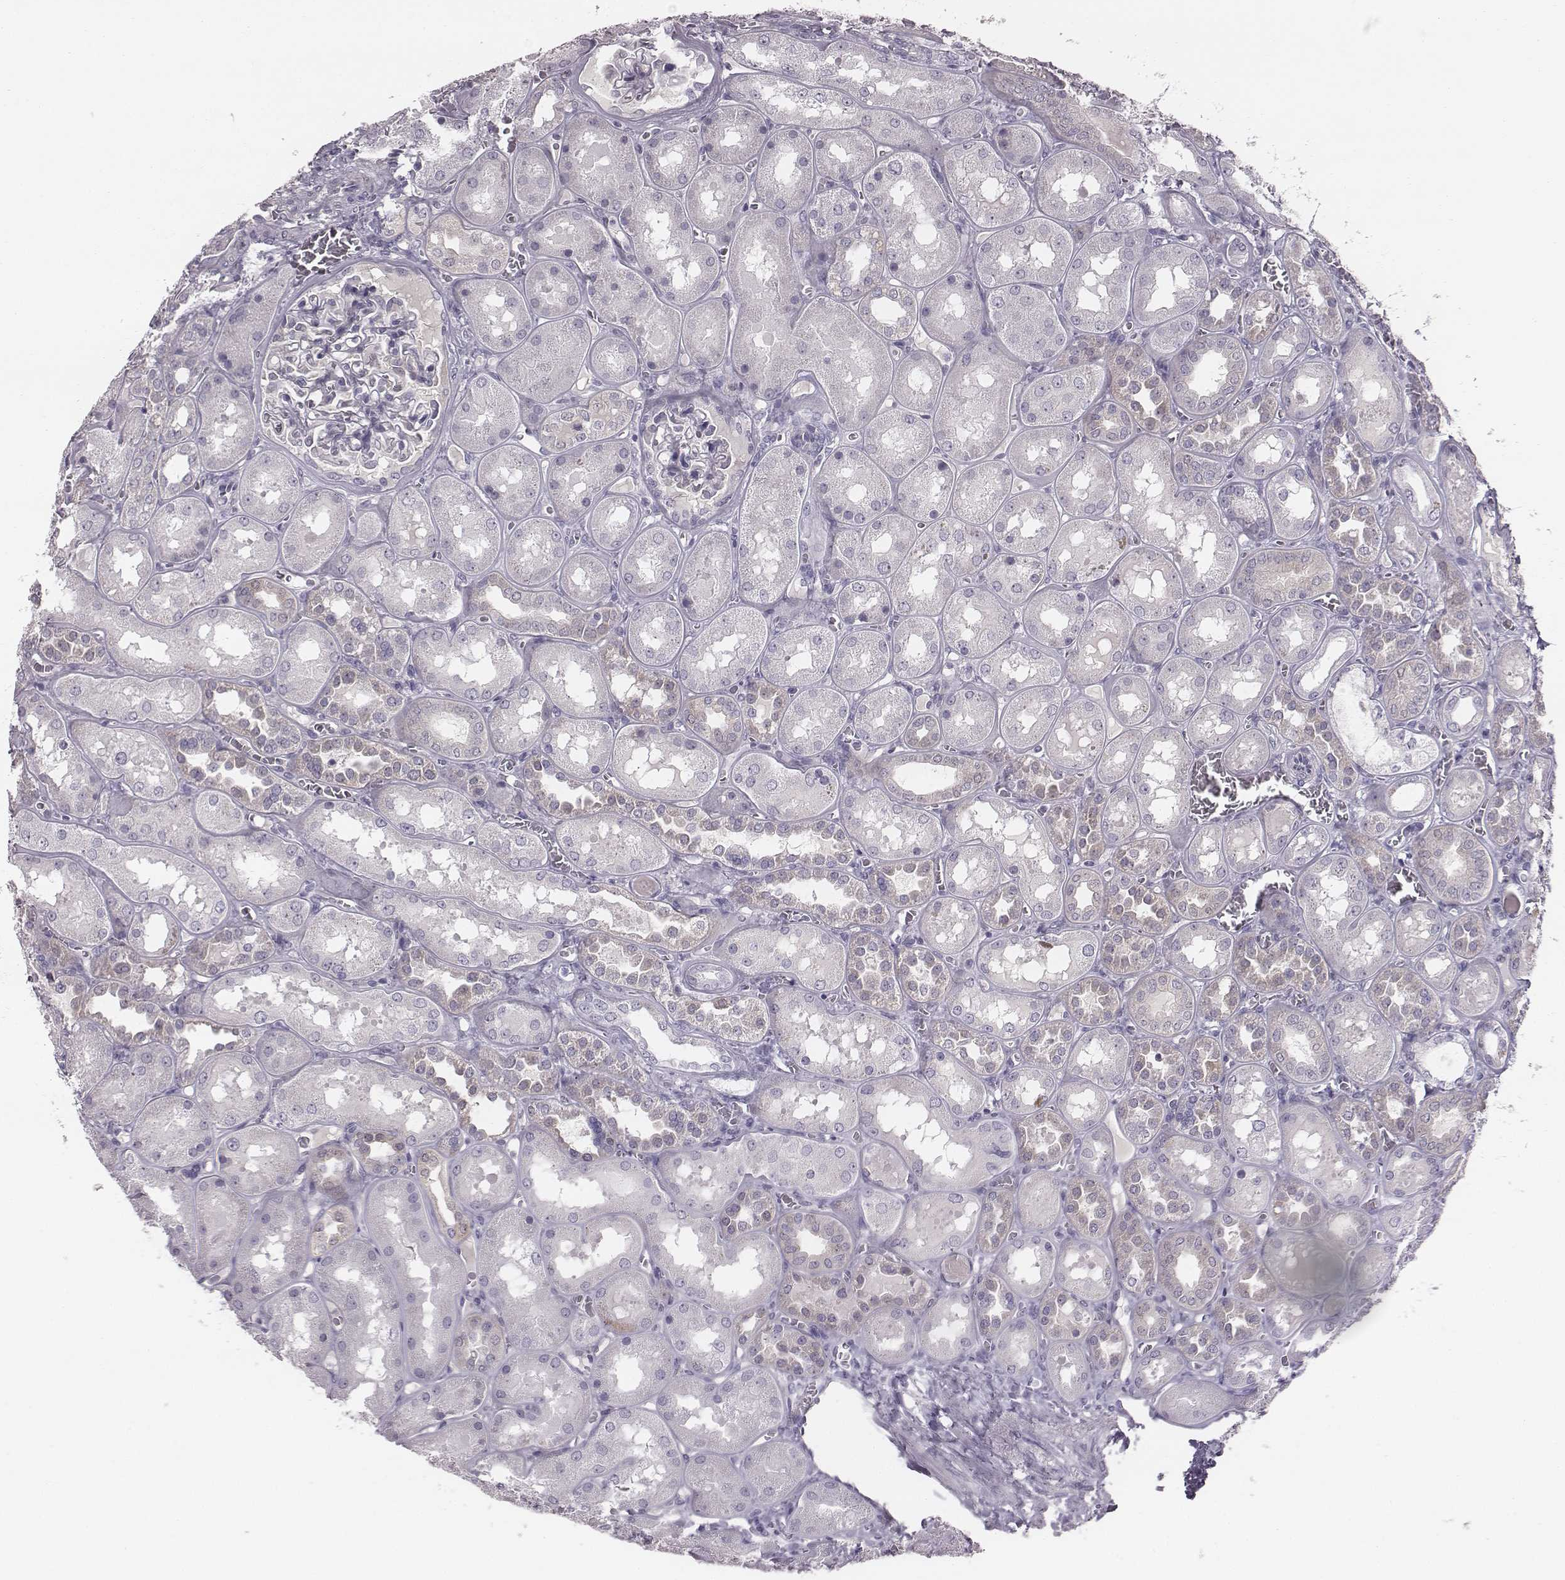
{"staining": {"intensity": "negative", "quantity": "none", "location": "none"}, "tissue": "kidney", "cell_type": "Cells in glomeruli", "image_type": "normal", "snomed": [{"axis": "morphology", "description": "Normal tissue, NOS"}, {"axis": "topography", "description": "Kidney"}], "caption": "Immunohistochemical staining of normal human kidney displays no significant expression in cells in glomeruli. (DAB immunohistochemistry (IHC) with hematoxylin counter stain).", "gene": "ENSG00000284762", "patient": {"sex": "male", "age": 73}}